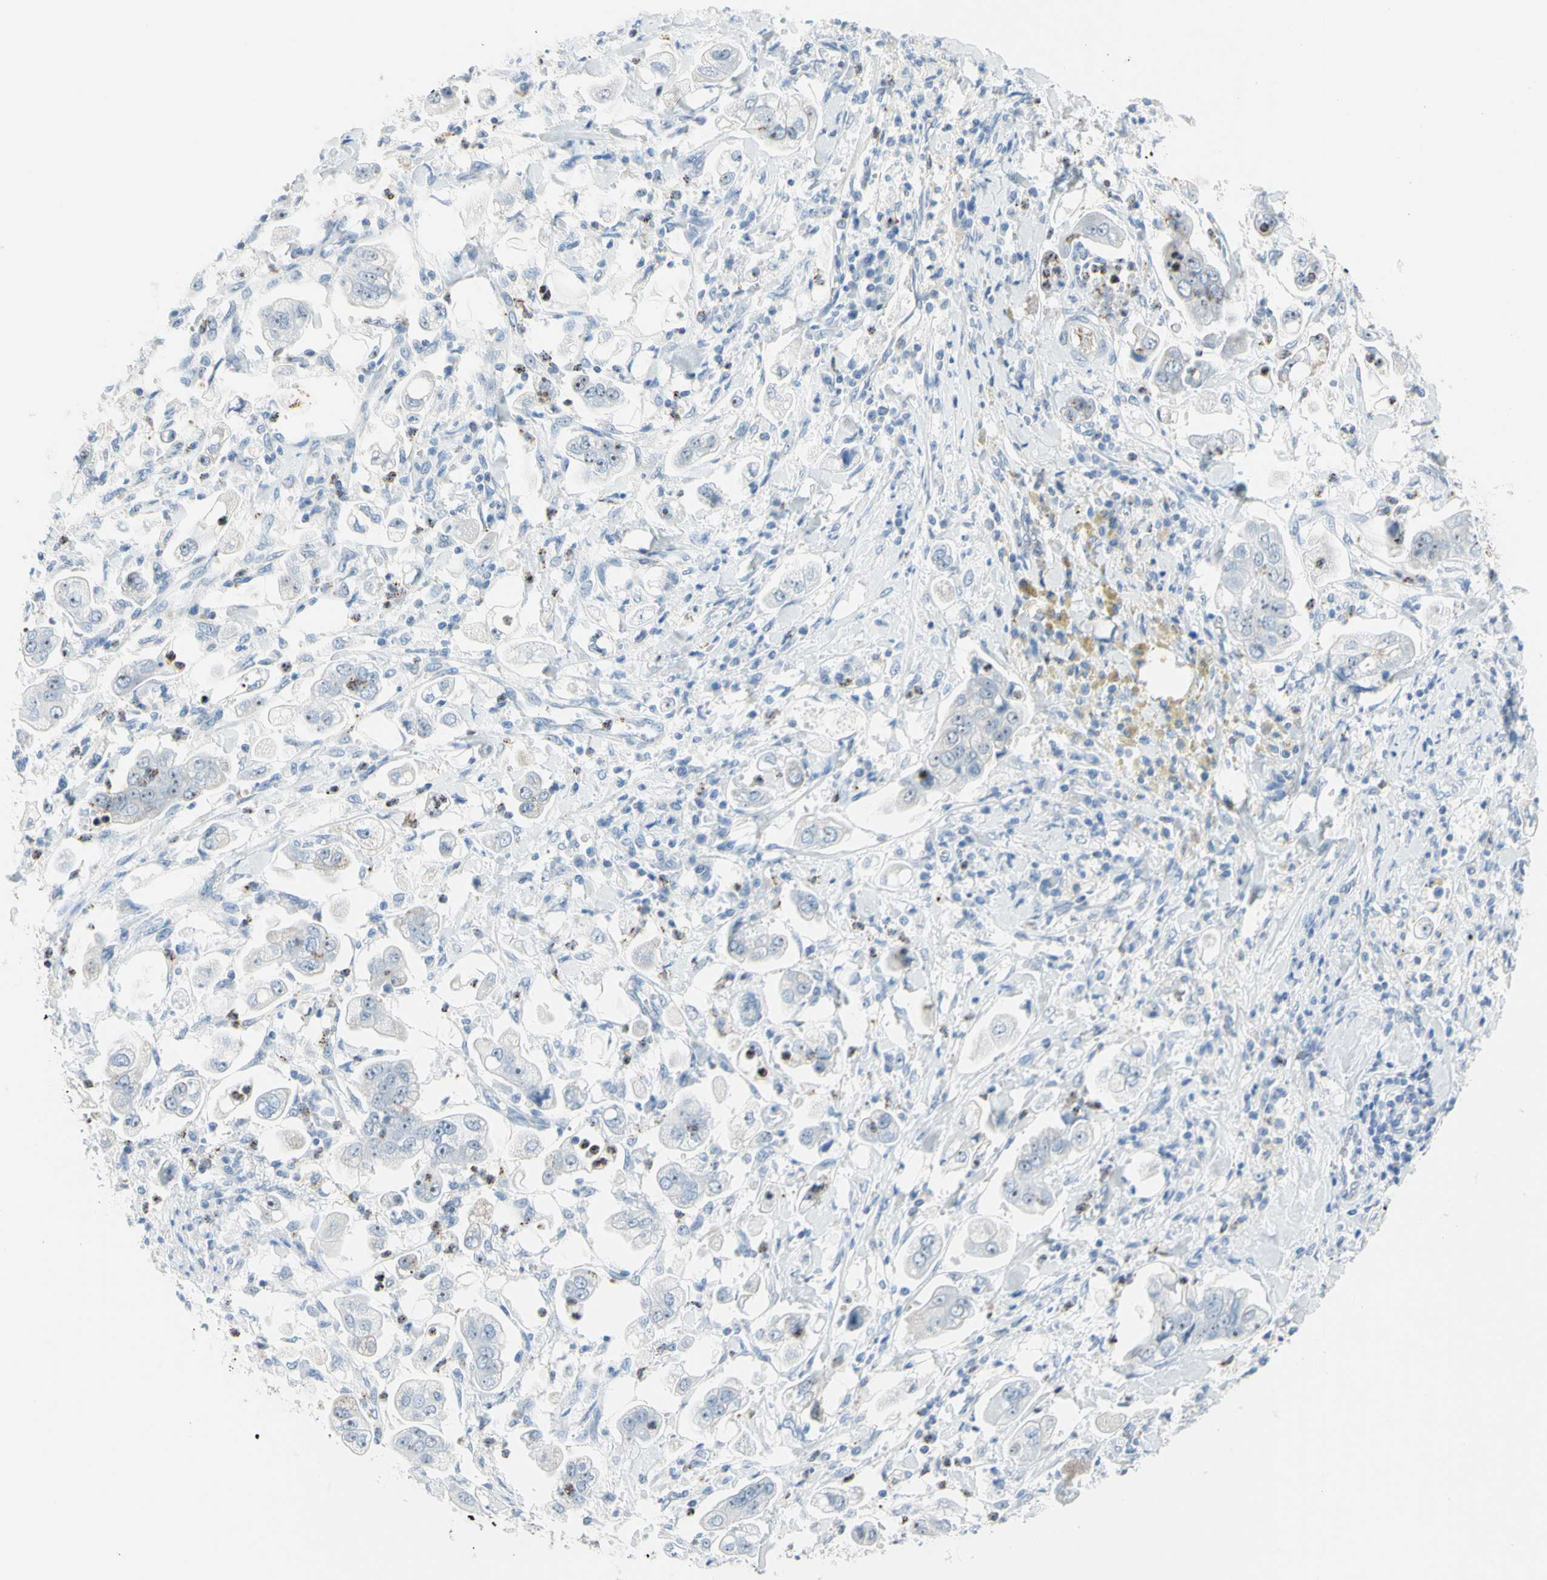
{"staining": {"intensity": "weak", "quantity": "<25%", "location": "nuclear"}, "tissue": "stomach cancer", "cell_type": "Tumor cells", "image_type": "cancer", "snomed": [{"axis": "morphology", "description": "Adenocarcinoma, NOS"}, {"axis": "topography", "description": "Stomach"}], "caption": "Immunohistochemistry (IHC) micrograph of neoplastic tissue: human adenocarcinoma (stomach) stained with DAB (3,3'-diaminobenzidine) exhibits no significant protein expression in tumor cells.", "gene": "CYSLTR1", "patient": {"sex": "male", "age": 62}}